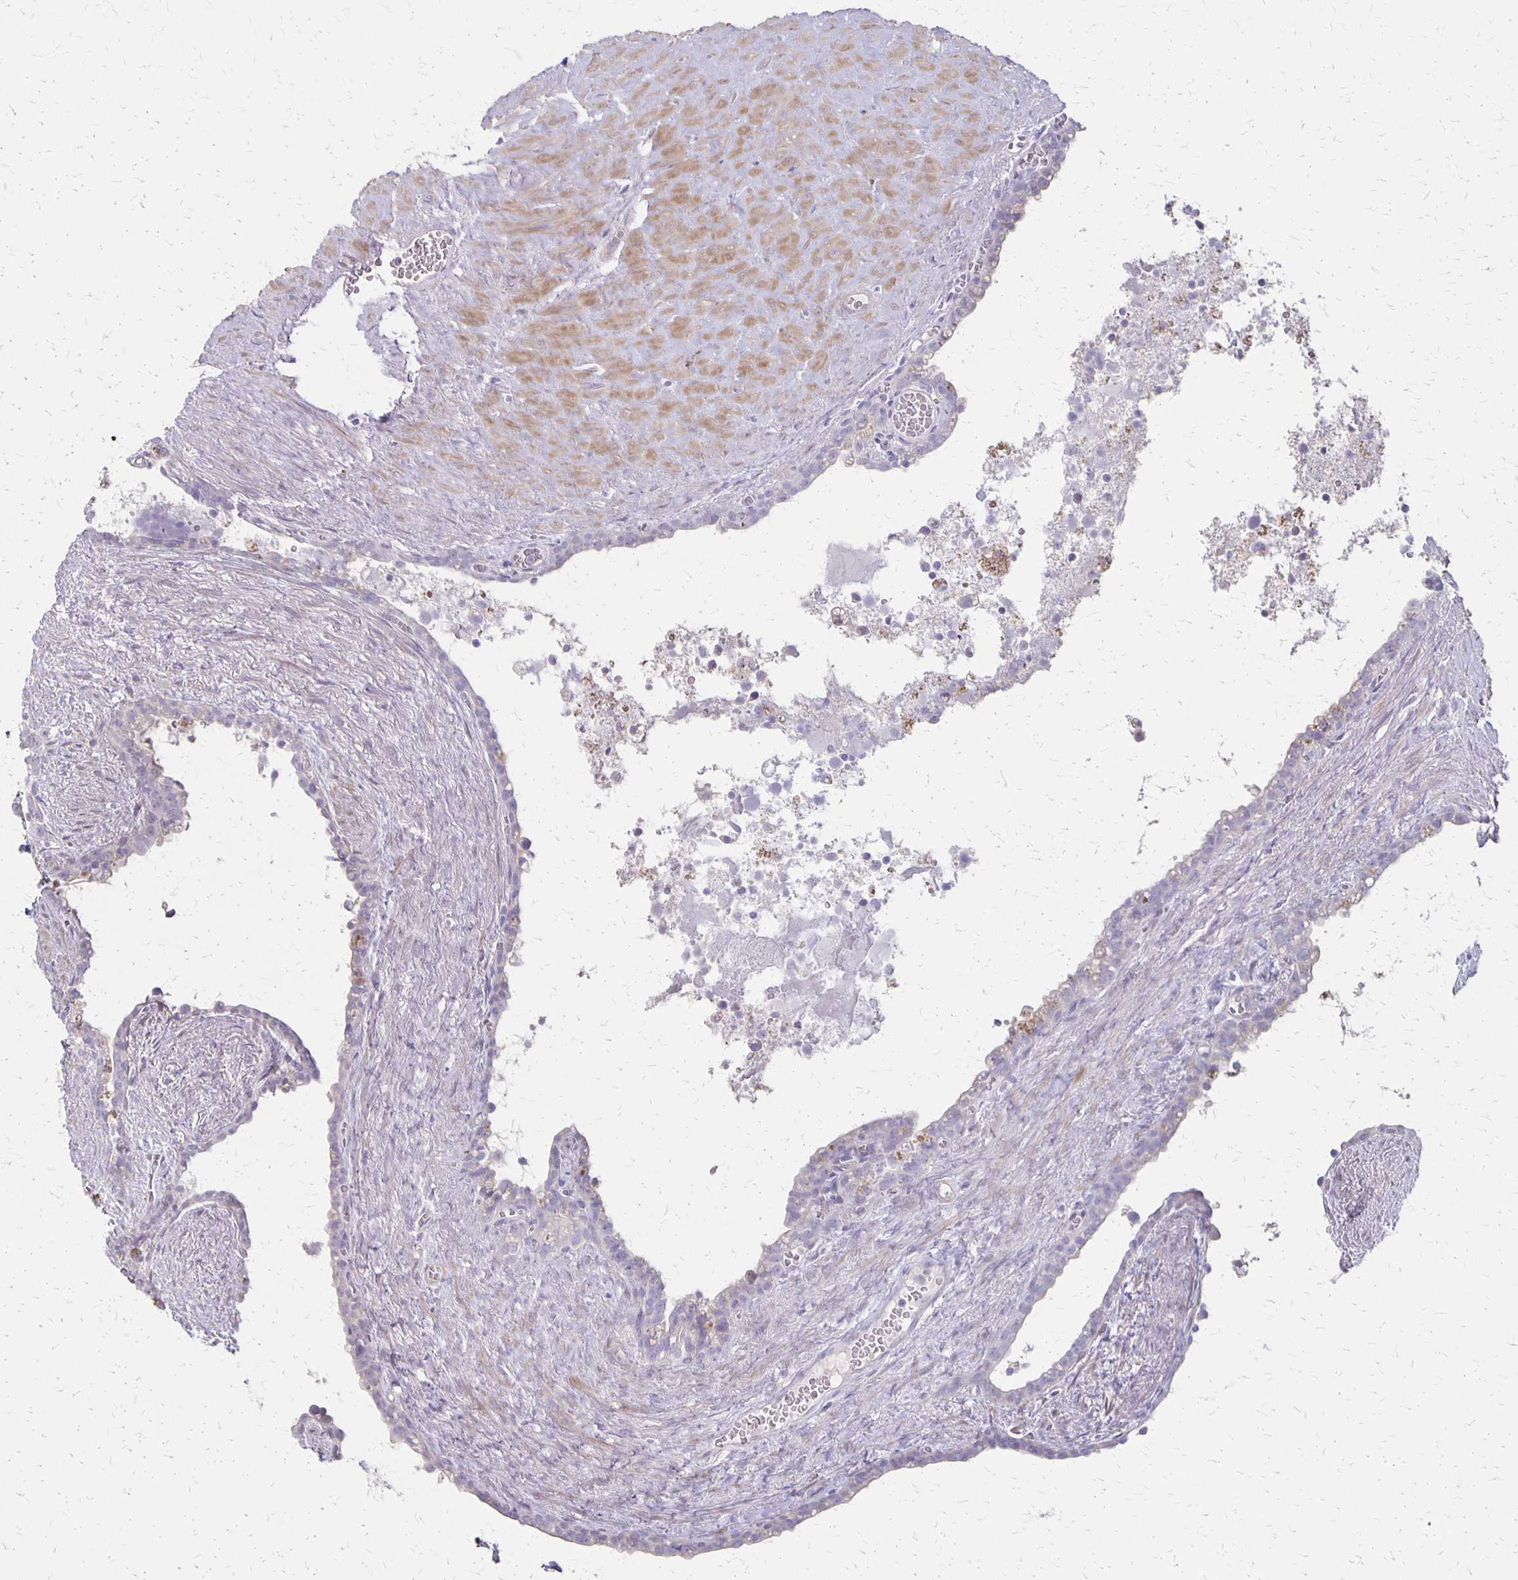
{"staining": {"intensity": "negative", "quantity": "none", "location": "none"}, "tissue": "seminal vesicle", "cell_type": "Glandular cells", "image_type": "normal", "snomed": [{"axis": "morphology", "description": "Normal tissue, NOS"}, {"axis": "topography", "description": "Seminal veicle"}], "caption": "Seminal vesicle was stained to show a protein in brown. There is no significant positivity in glandular cells. (DAB IHC, high magnification).", "gene": "HOMER1", "patient": {"sex": "male", "age": 76}}